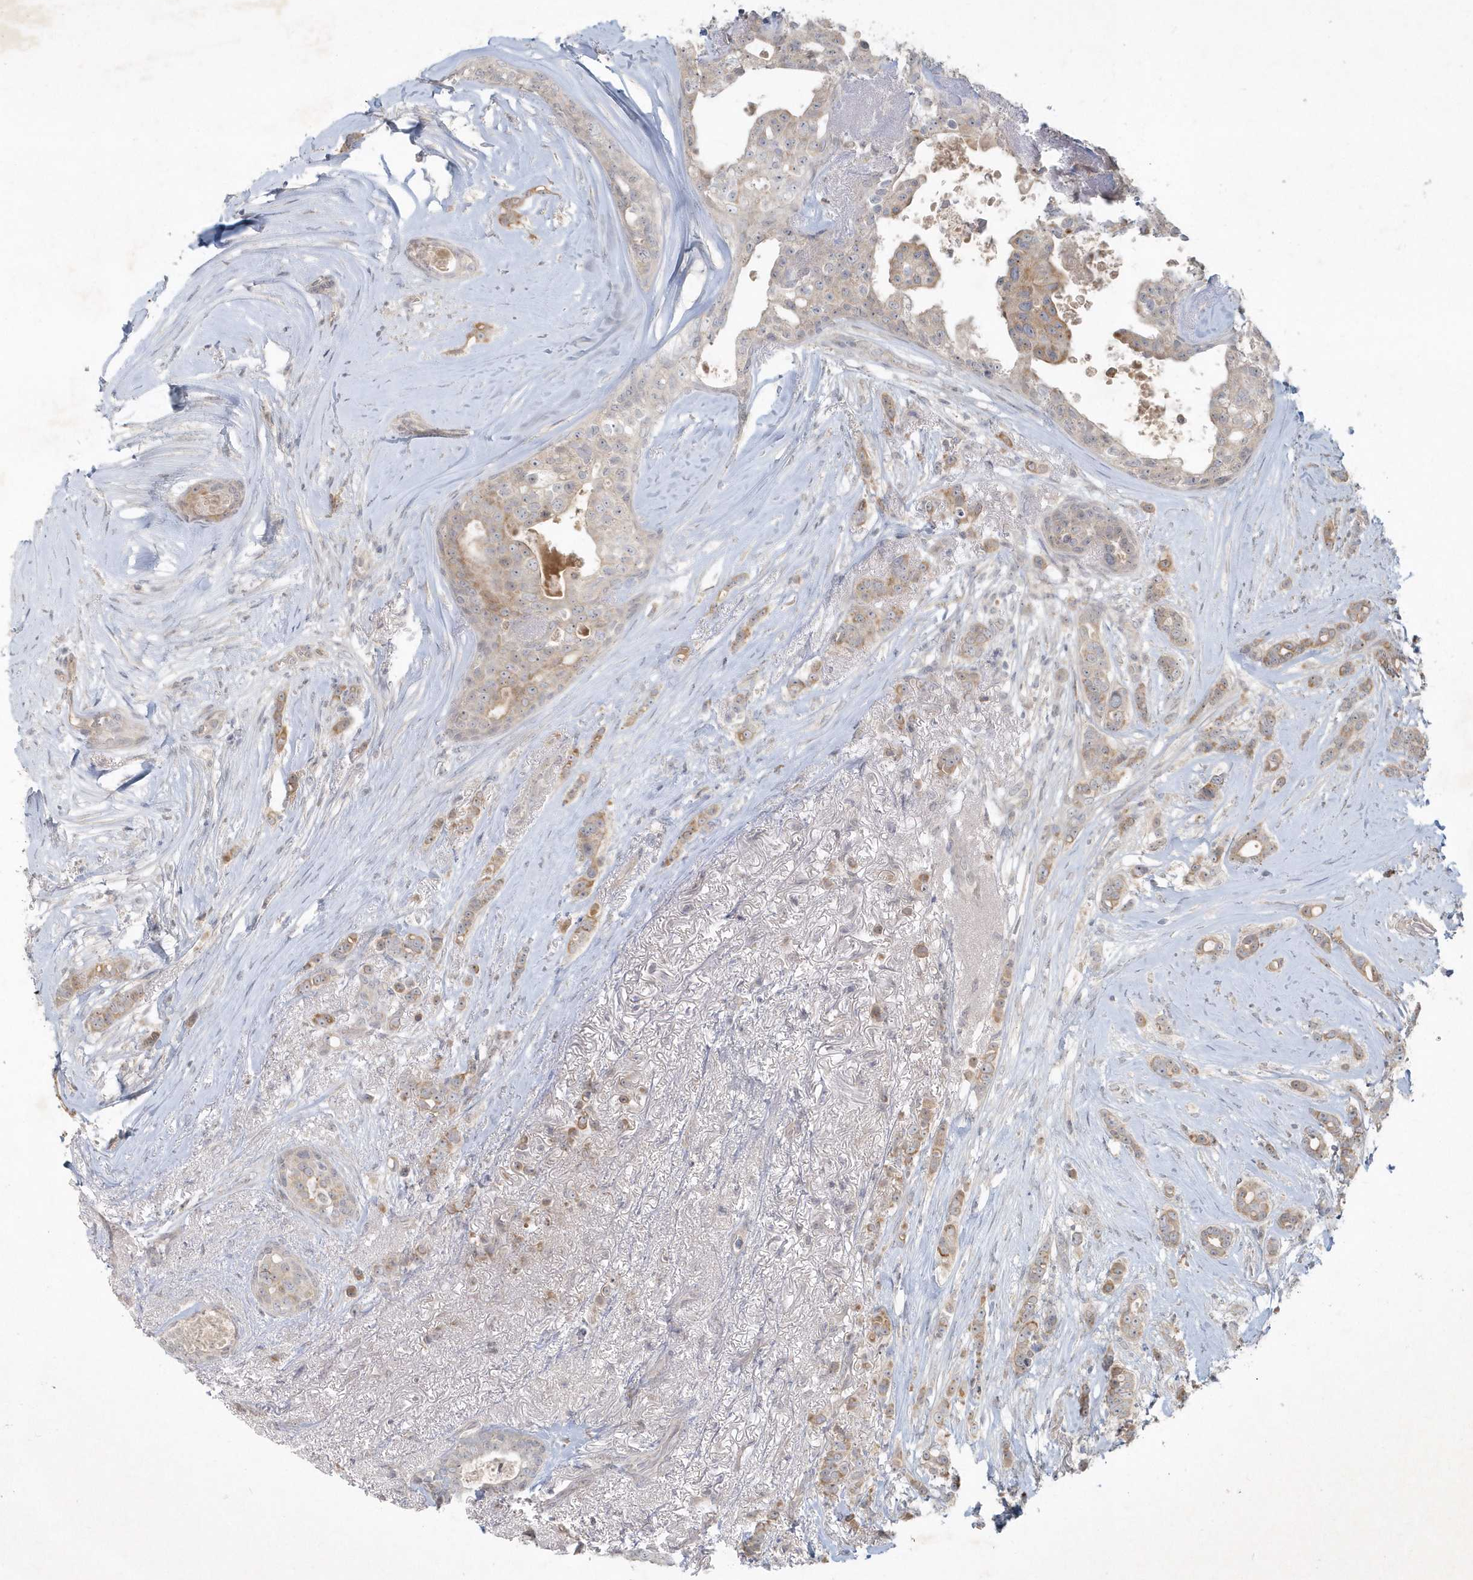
{"staining": {"intensity": "weak", "quantity": "25%-75%", "location": "cytoplasmic/membranous"}, "tissue": "breast cancer", "cell_type": "Tumor cells", "image_type": "cancer", "snomed": [{"axis": "morphology", "description": "Lobular carcinoma"}, {"axis": "topography", "description": "Breast"}], "caption": "Lobular carcinoma (breast) tissue shows weak cytoplasmic/membranous positivity in about 25%-75% of tumor cells, visualized by immunohistochemistry.", "gene": "BOD1", "patient": {"sex": "female", "age": 51}}